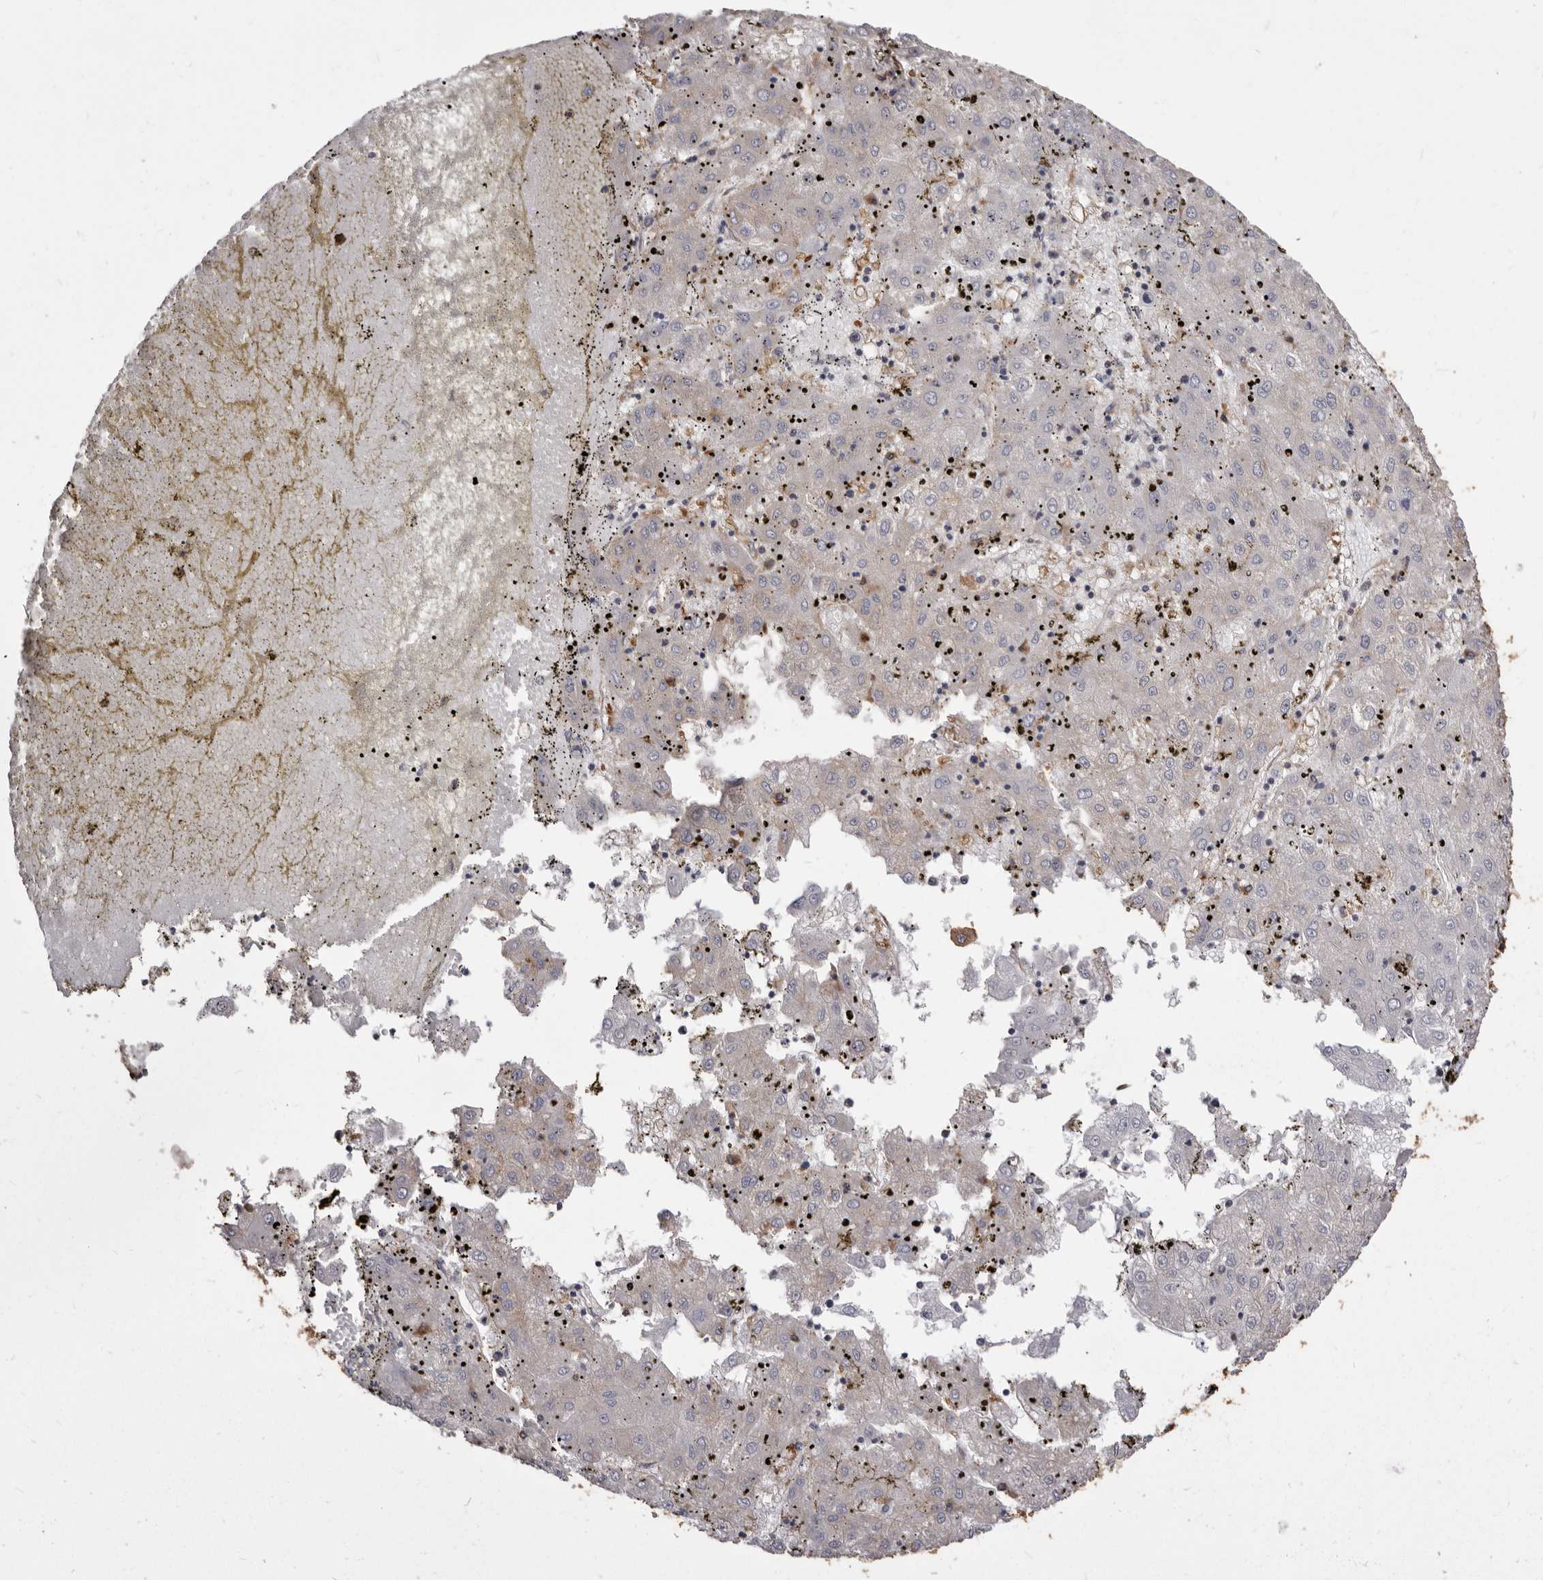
{"staining": {"intensity": "negative", "quantity": "none", "location": "none"}, "tissue": "liver cancer", "cell_type": "Tumor cells", "image_type": "cancer", "snomed": [{"axis": "morphology", "description": "Carcinoma, Hepatocellular, NOS"}, {"axis": "topography", "description": "Liver"}], "caption": "This is a image of immunohistochemistry (IHC) staining of liver cancer, which shows no staining in tumor cells.", "gene": "TPD52", "patient": {"sex": "male", "age": 72}}